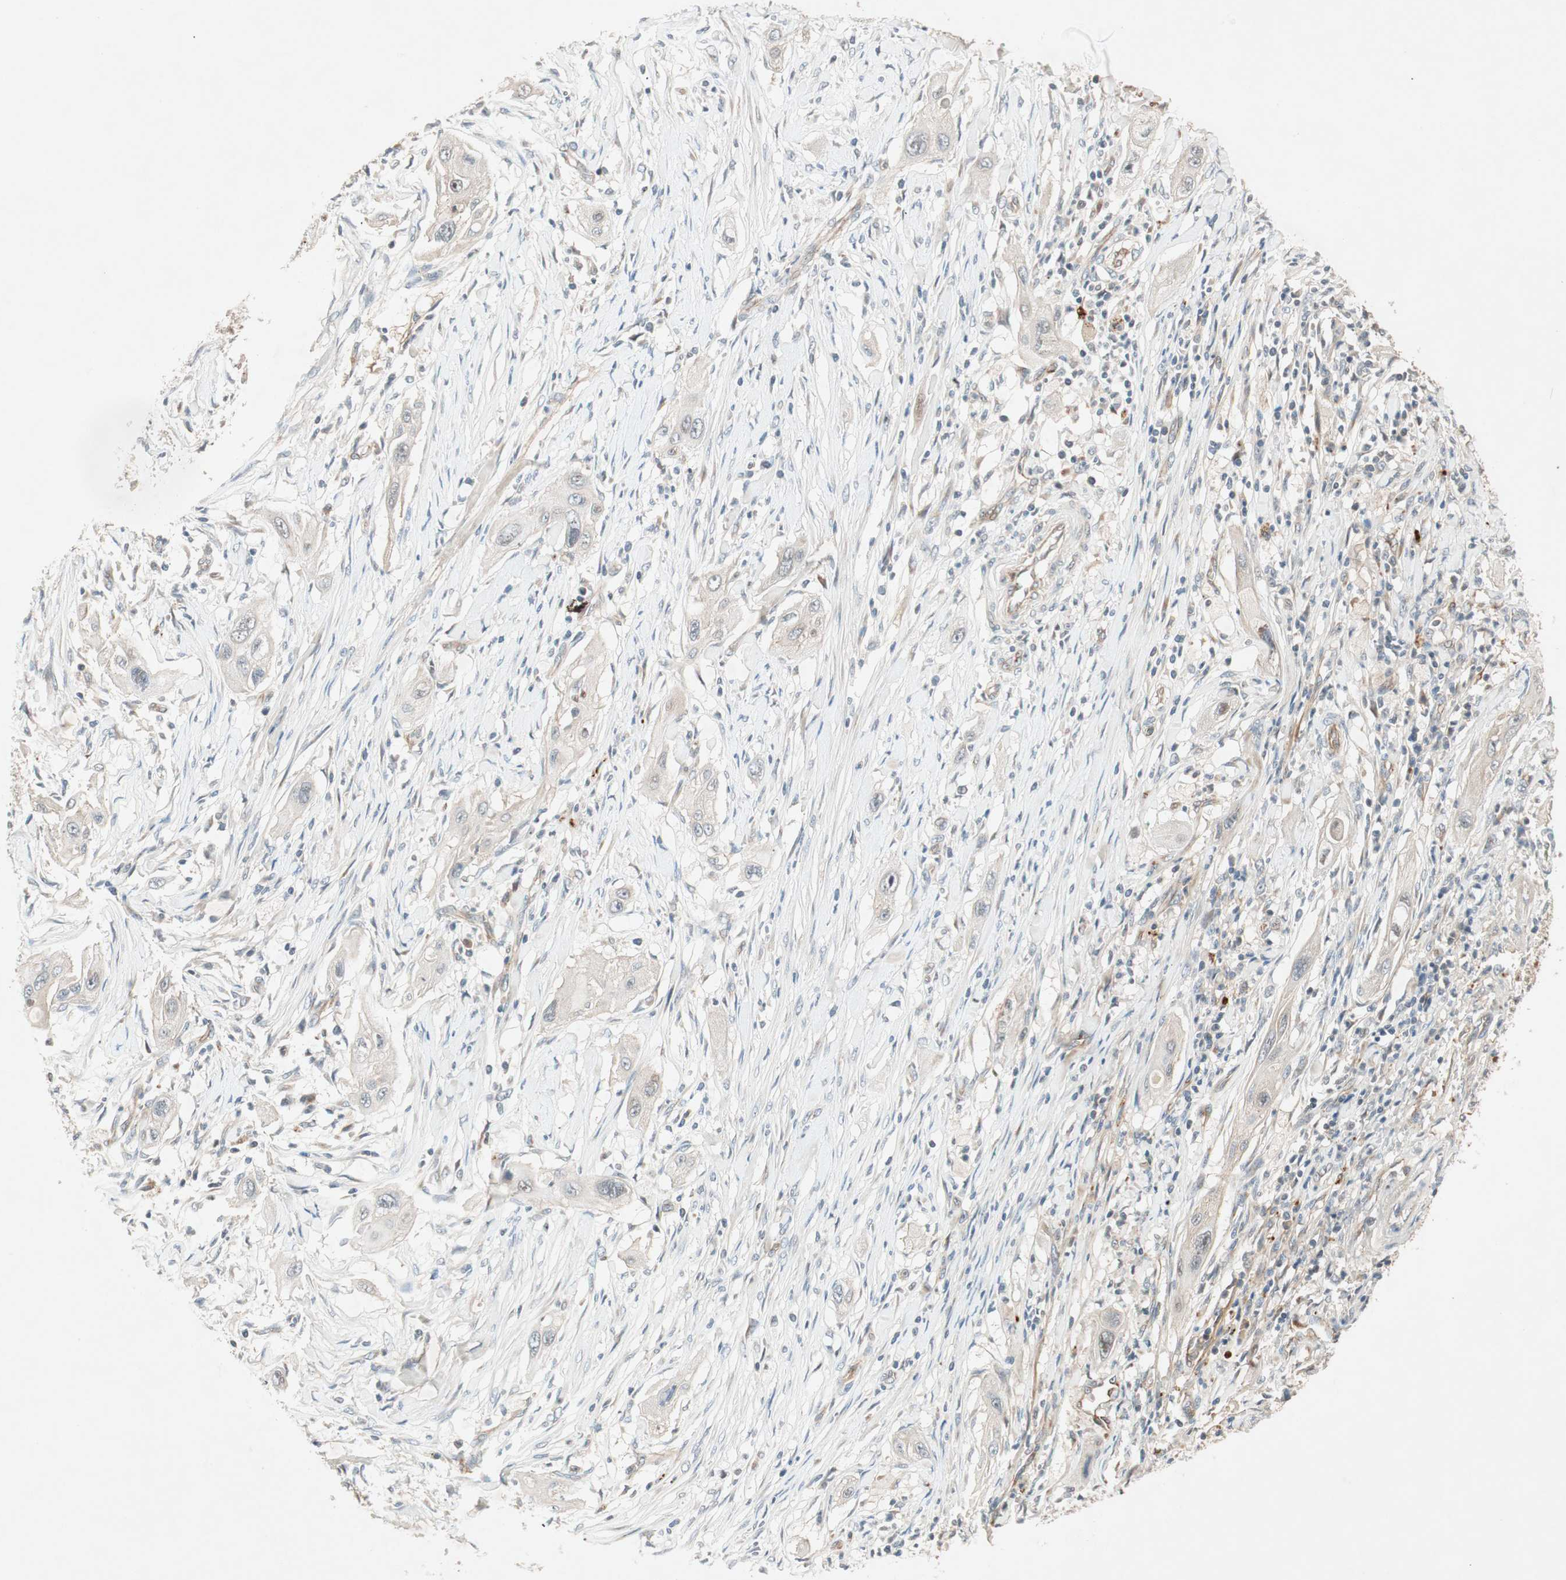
{"staining": {"intensity": "negative", "quantity": "none", "location": "none"}, "tissue": "lung cancer", "cell_type": "Tumor cells", "image_type": "cancer", "snomed": [{"axis": "morphology", "description": "Squamous cell carcinoma, NOS"}, {"axis": "topography", "description": "Lung"}], "caption": "DAB immunohistochemical staining of lung cancer (squamous cell carcinoma) shows no significant staining in tumor cells. (Stains: DAB immunohistochemistry (IHC) with hematoxylin counter stain, Microscopy: brightfield microscopy at high magnification).", "gene": "EPHA6", "patient": {"sex": "female", "age": 47}}